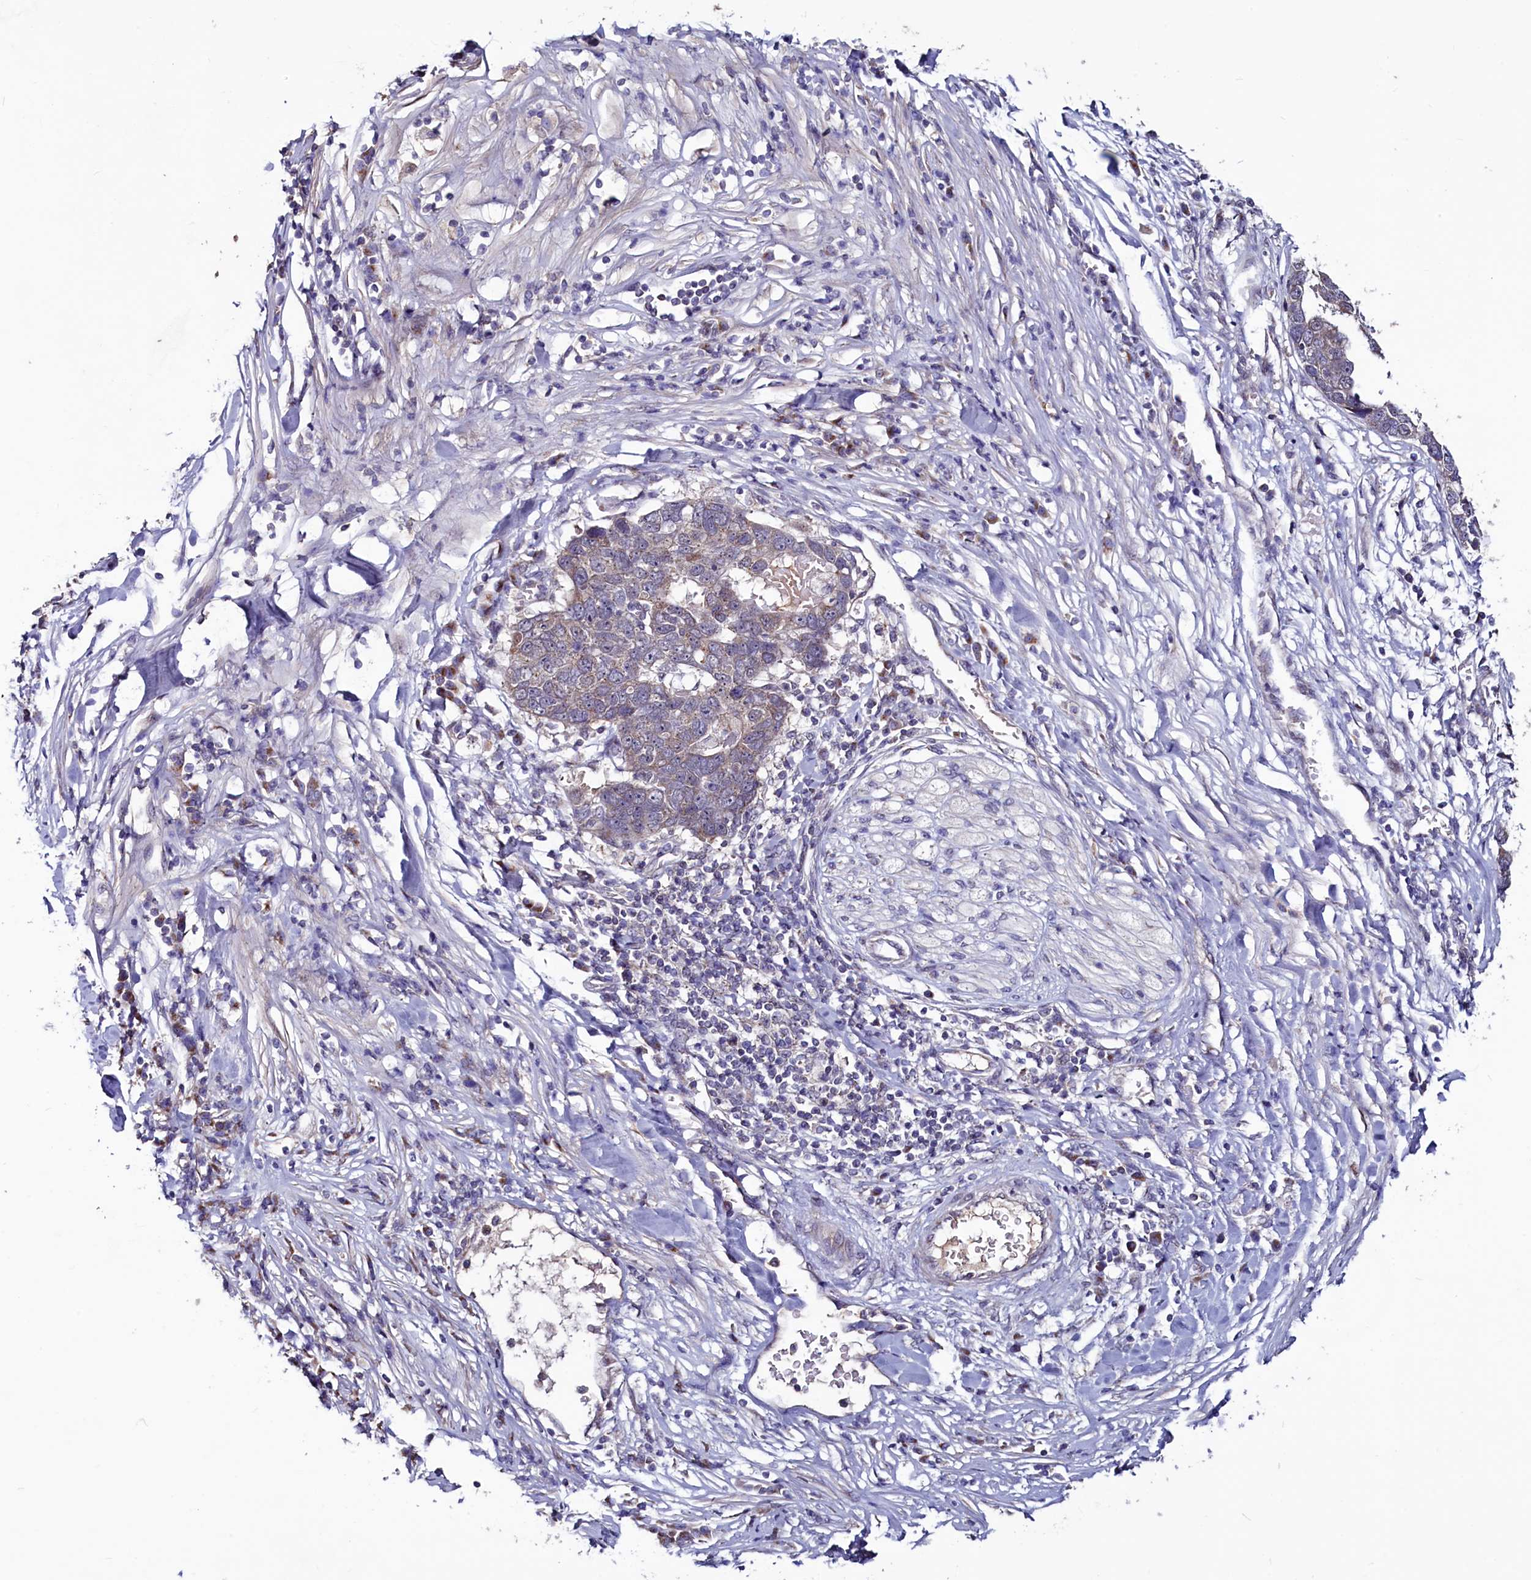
{"staining": {"intensity": "weak", "quantity": "25%-75%", "location": "cytoplasmic/membranous"}, "tissue": "pancreatic cancer", "cell_type": "Tumor cells", "image_type": "cancer", "snomed": [{"axis": "morphology", "description": "Adenocarcinoma, NOS"}, {"axis": "topography", "description": "Pancreas"}], "caption": "About 25%-75% of tumor cells in pancreatic cancer show weak cytoplasmic/membranous protein positivity as visualized by brown immunohistochemical staining.", "gene": "SEC24C", "patient": {"sex": "female", "age": 61}}